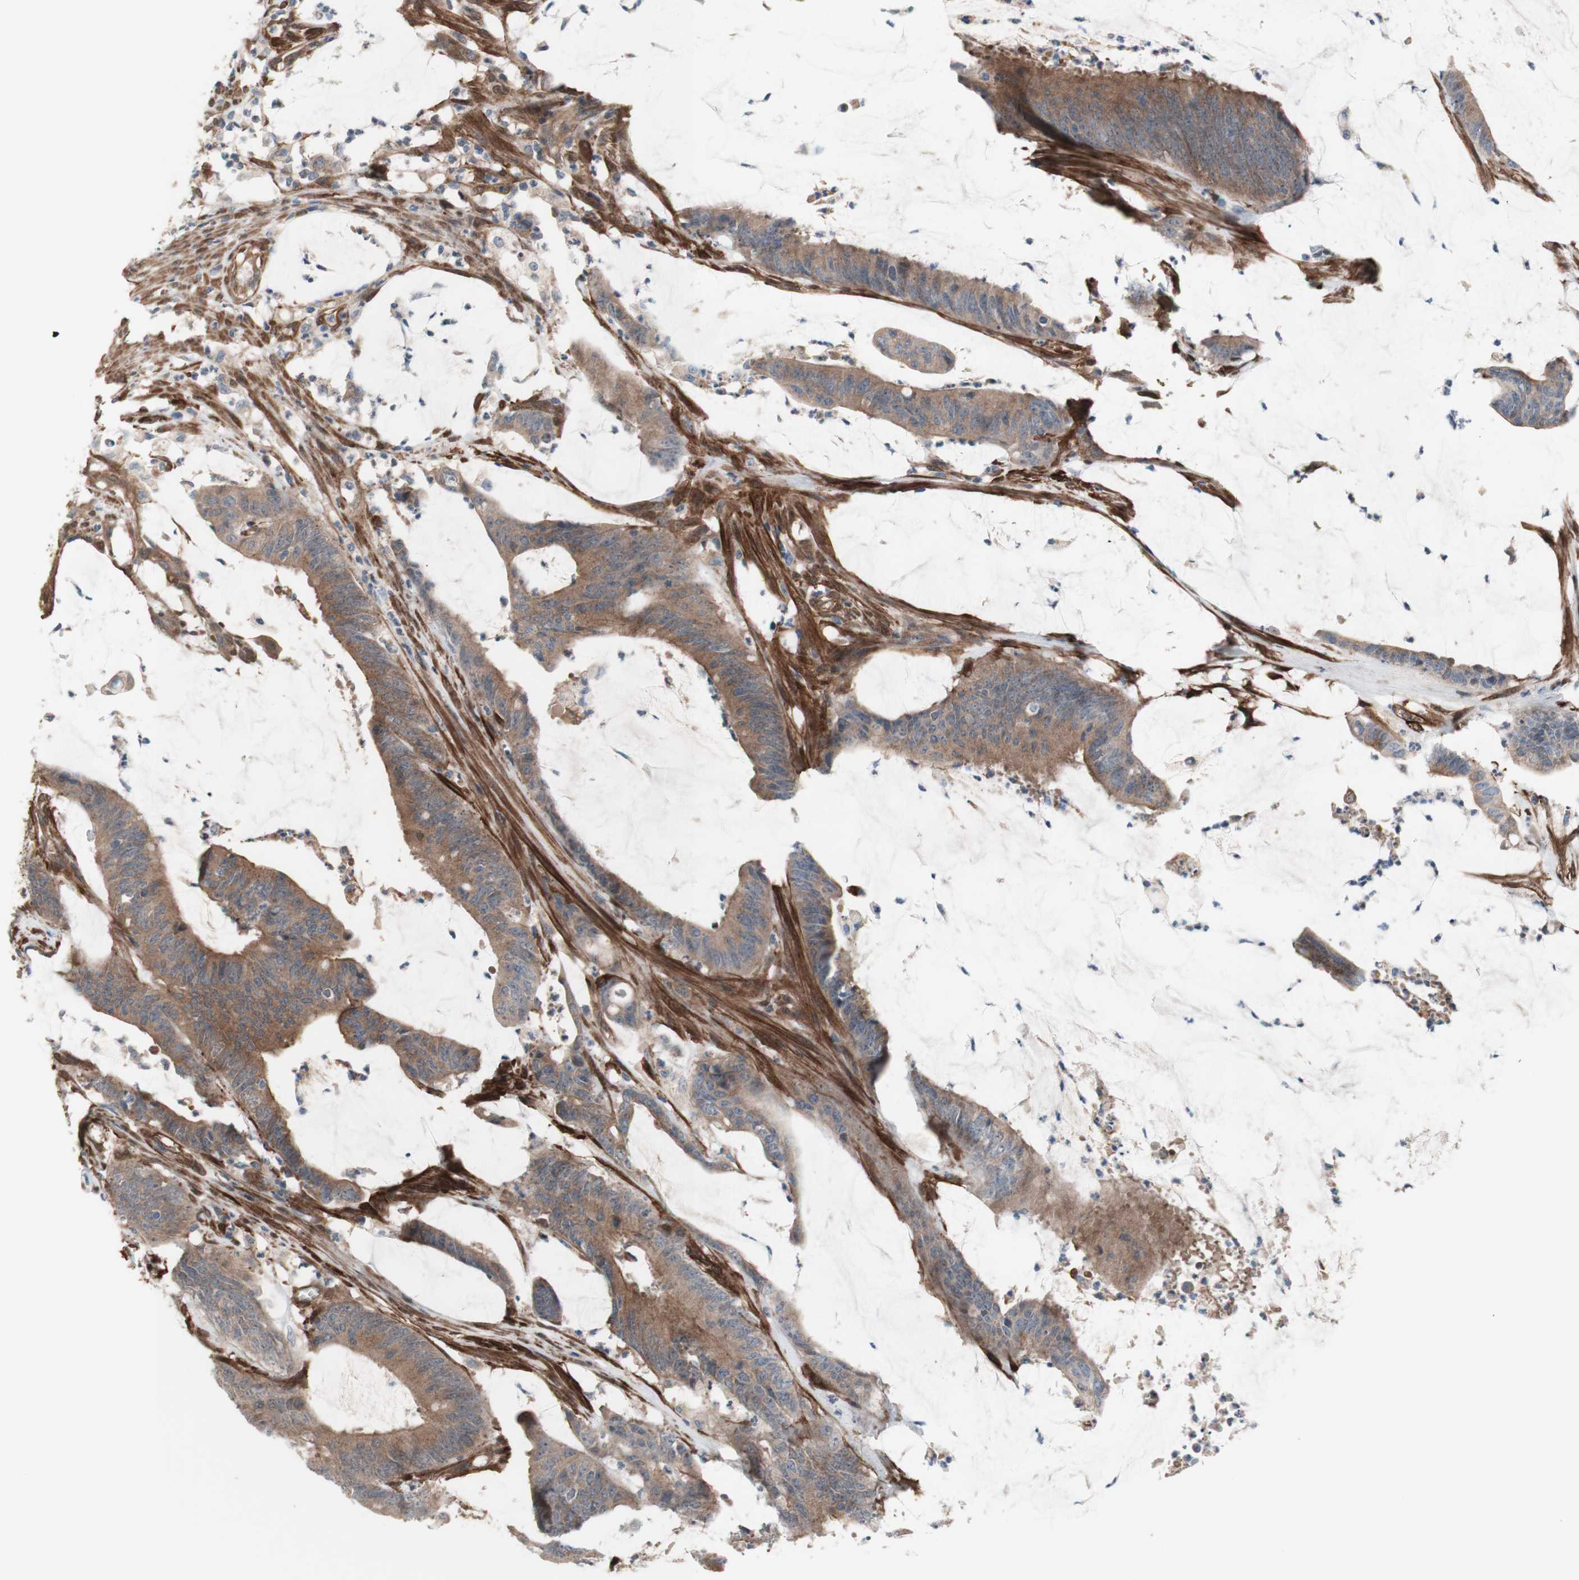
{"staining": {"intensity": "moderate", "quantity": ">75%", "location": "cytoplasmic/membranous"}, "tissue": "colorectal cancer", "cell_type": "Tumor cells", "image_type": "cancer", "snomed": [{"axis": "morphology", "description": "Adenocarcinoma, NOS"}, {"axis": "topography", "description": "Rectum"}], "caption": "Immunohistochemistry (IHC) histopathology image of neoplastic tissue: human colorectal cancer stained using immunohistochemistry (IHC) displays medium levels of moderate protein expression localized specifically in the cytoplasmic/membranous of tumor cells, appearing as a cytoplasmic/membranous brown color.", "gene": "CNN3", "patient": {"sex": "female", "age": 66}}